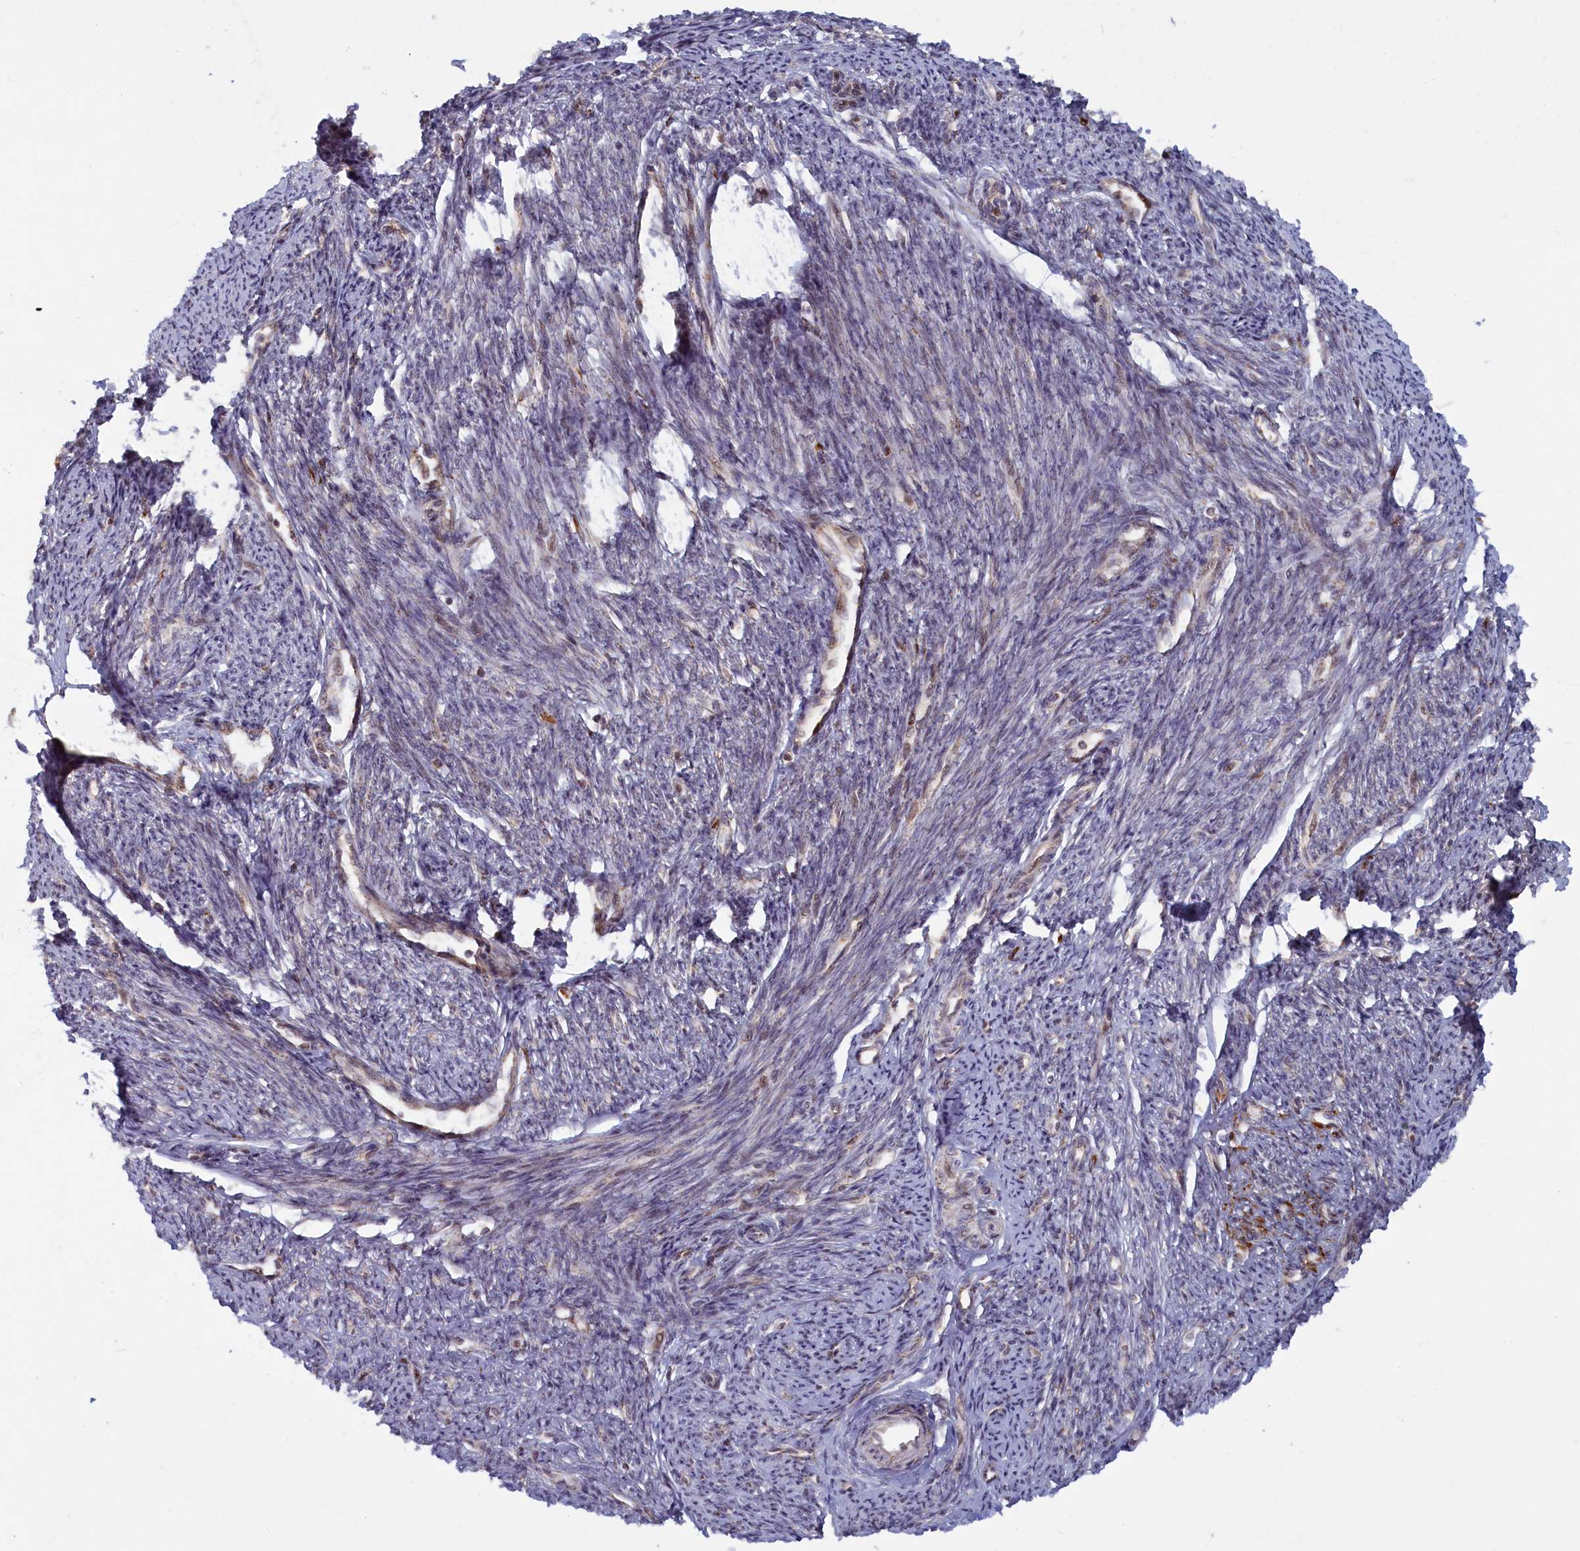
{"staining": {"intensity": "moderate", "quantity": "25%-75%", "location": "cytoplasmic/membranous,nuclear"}, "tissue": "smooth muscle", "cell_type": "Smooth muscle cells", "image_type": "normal", "snomed": [{"axis": "morphology", "description": "Normal tissue, NOS"}, {"axis": "topography", "description": "Smooth muscle"}, {"axis": "topography", "description": "Uterus"}], "caption": "Moderate cytoplasmic/membranous,nuclear positivity for a protein is identified in approximately 25%-75% of smooth muscle cells of normal smooth muscle using immunohistochemistry.", "gene": "PLA2G10", "patient": {"sex": "female", "age": 59}}